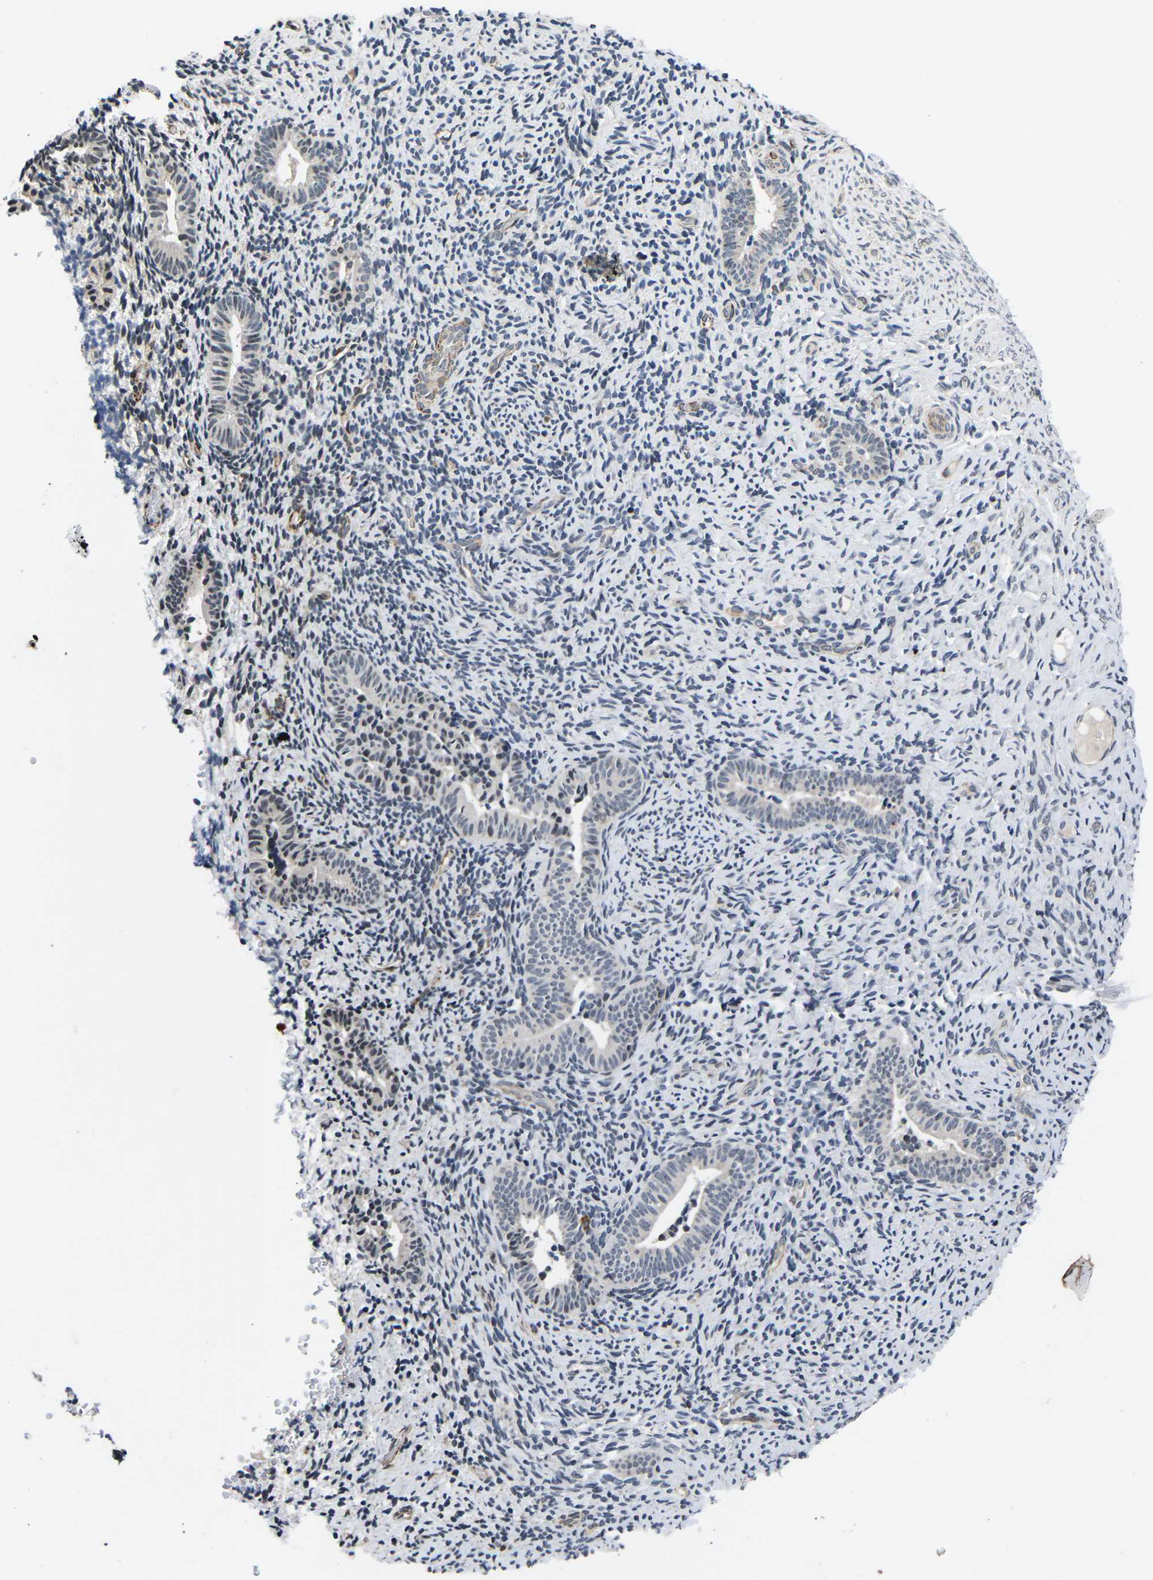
{"staining": {"intensity": "weak", "quantity": "<25%", "location": "cytoplasmic/membranous"}, "tissue": "endometrium", "cell_type": "Cells in endometrial stroma", "image_type": "normal", "snomed": [{"axis": "morphology", "description": "Normal tissue, NOS"}, {"axis": "topography", "description": "Endometrium"}], "caption": "An immunohistochemistry histopathology image of unremarkable endometrium is shown. There is no staining in cells in endometrial stroma of endometrium.", "gene": "CCNE1", "patient": {"sex": "female", "age": 51}}